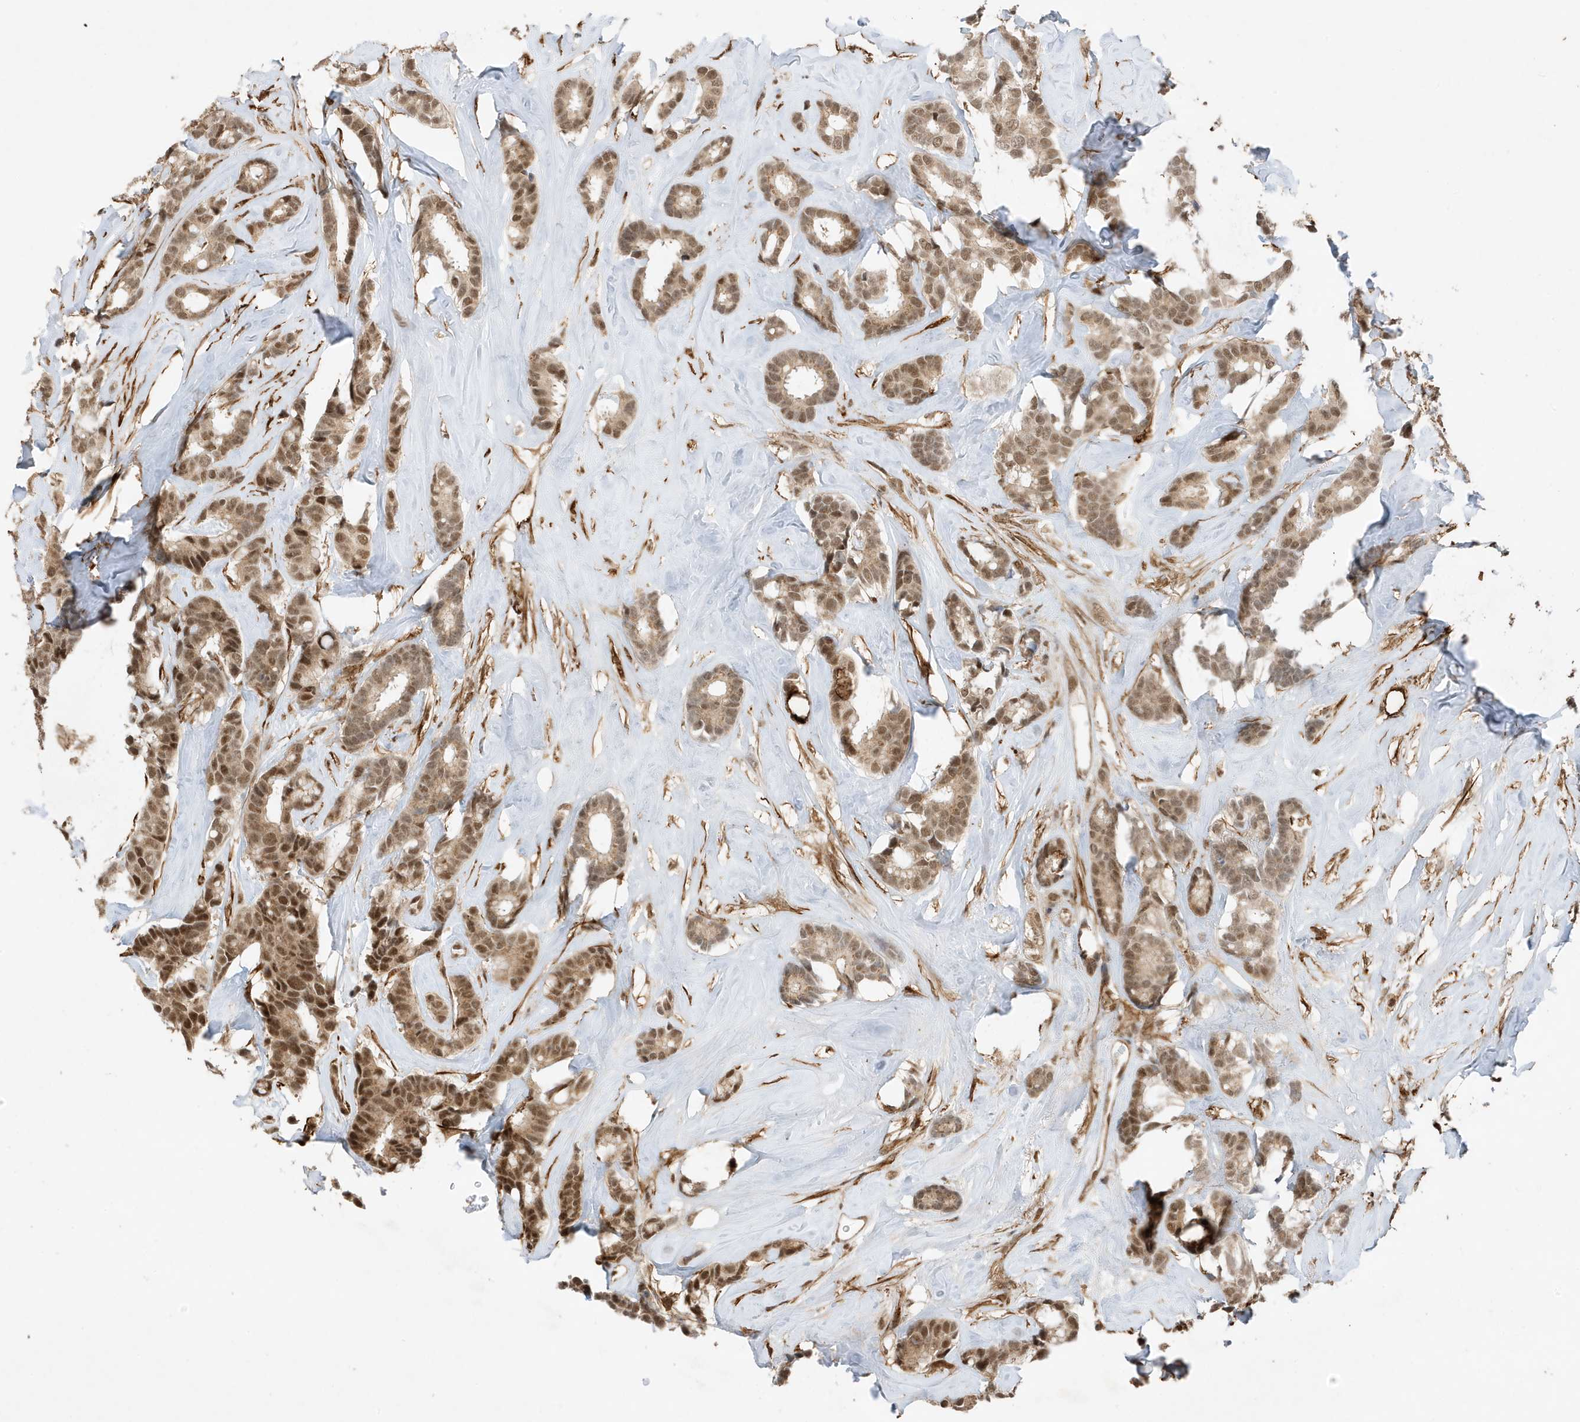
{"staining": {"intensity": "moderate", "quantity": ">75%", "location": "cytoplasmic/membranous,nuclear"}, "tissue": "breast cancer", "cell_type": "Tumor cells", "image_type": "cancer", "snomed": [{"axis": "morphology", "description": "Duct carcinoma"}, {"axis": "topography", "description": "Breast"}], "caption": "This is a histology image of immunohistochemistry staining of breast cancer, which shows moderate positivity in the cytoplasmic/membranous and nuclear of tumor cells.", "gene": "MAST3", "patient": {"sex": "female", "age": 40}}